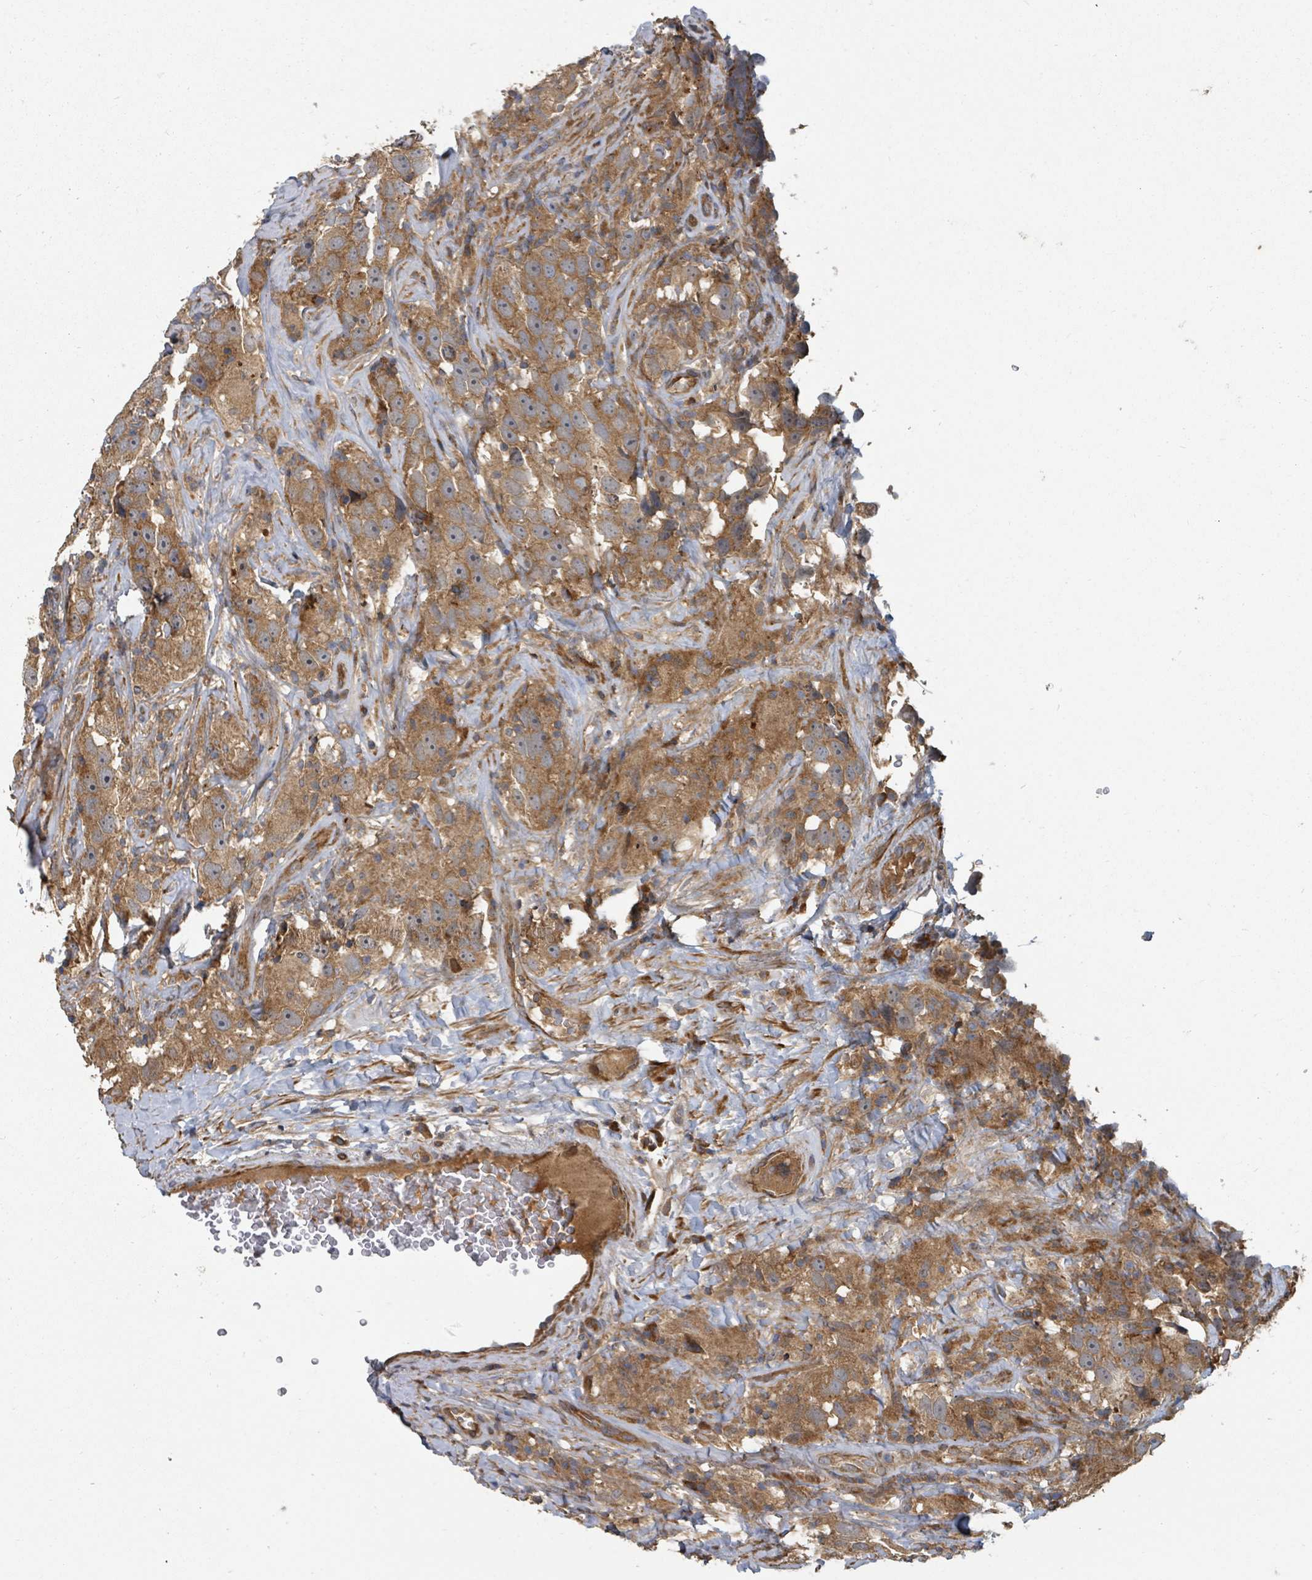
{"staining": {"intensity": "moderate", "quantity": ">75%", "location": "cytoplasmic/membranous"}, "tissue": "testis cancer", "cell_type": "Tumor cells", "image_type": "cancer", "snomed": [{"axis": "morphology", "description": "Seminoma, NOS"}, {"axis": "topography", "description": "Testis"}], "caption": "Testis cancer tissue shows moderate cytoplasmic/membranous expression in approximately >75% of tumor cells", "gene": "DPM1", "patient": {"sex": "male", "age": 49}}